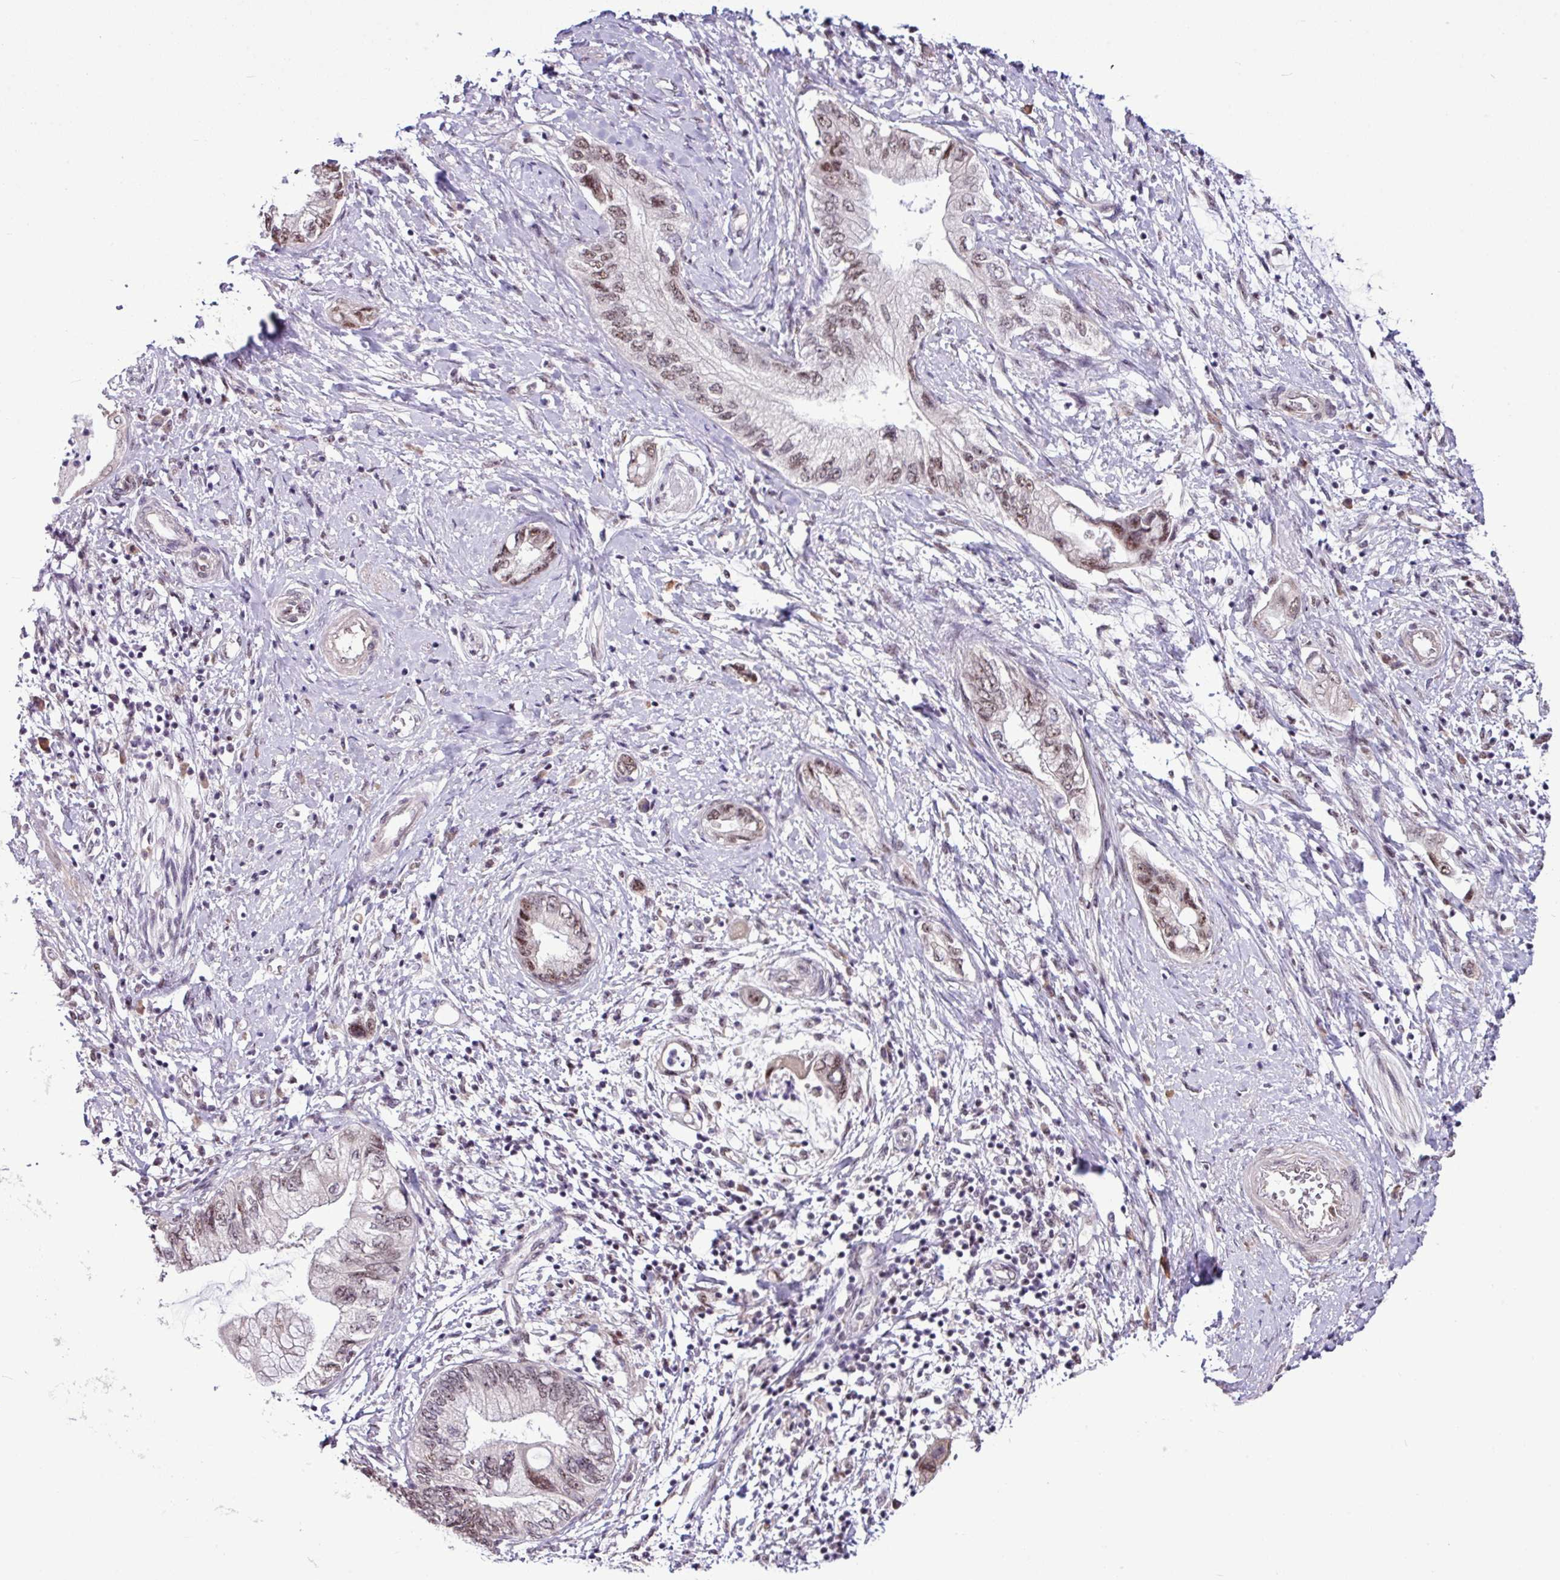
{"staining": {"intensity": "moderate", "quantity": "25%-75%", "location": "nuclear"}, "tissue": "pancreatic cancer", "cell_type": "Tumor cells", "image_type": "cancer", "snomed": [{"axis": "morphology", "description": "Adenocarcinoma, NOS"}, {"axis": "topography", "description": "Pancreas"}], "caption": "Adenocarcinoma (pancreatic) was stained to show a protein in brown. There is medium levels of moderate nuclear positivity in approximately 25%-75% of tumor cells. (brown staining indicates protein expression, while blue staining denotes nuclei).", "gene": "UTP18", "patient": {"sex": "female", "age": 73}}